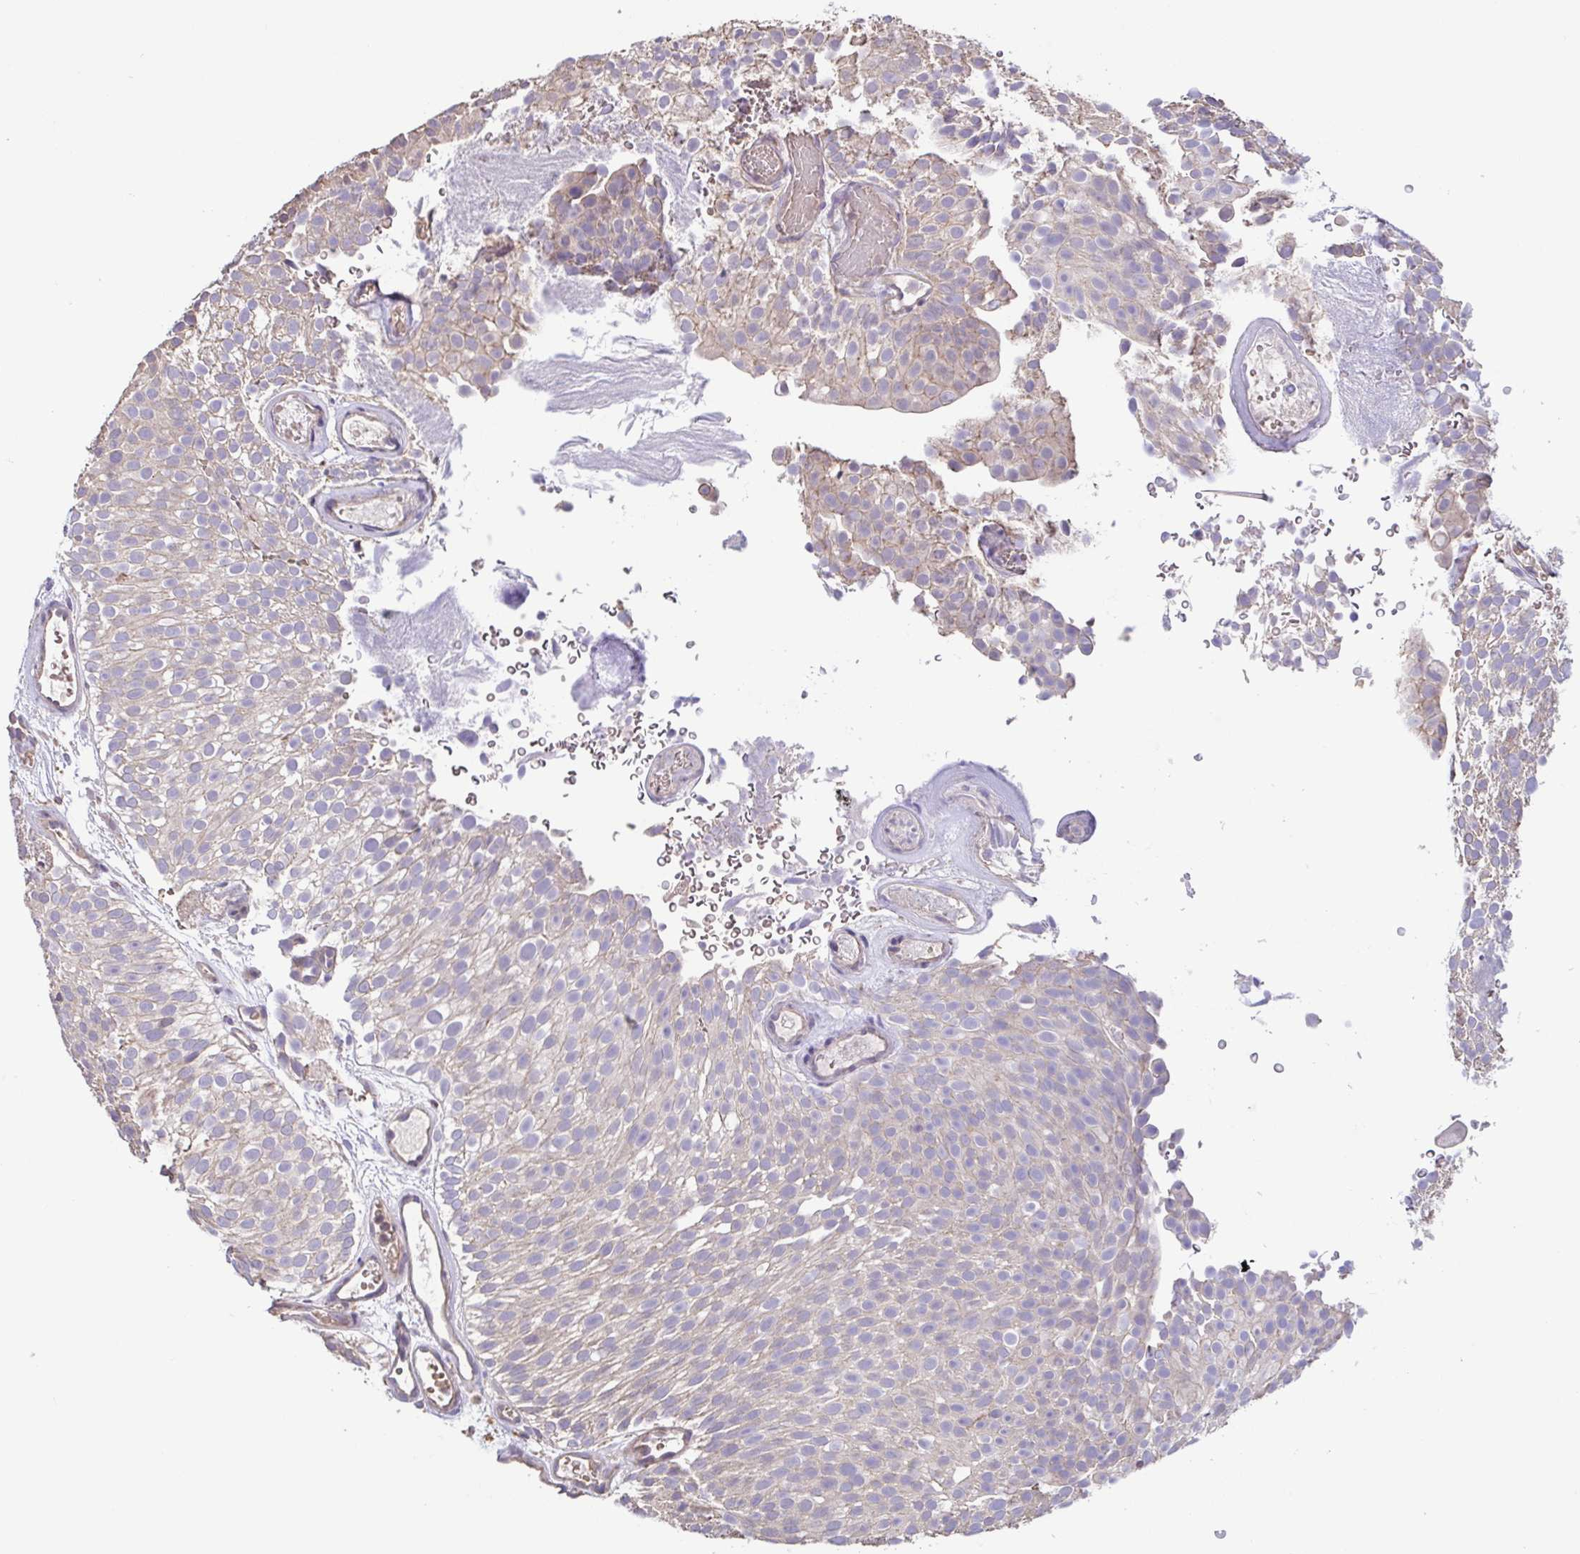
{"staining": {"intensity": "negative", "quantity": "none", "location": "none"}, "tissue": "urothelial cancer", "cell_type": "Tumor cells", "image_type": "cancer", "snomed": [{"axis": "morphology", "description": "Urothelial carcinoma, Low grade"}, {"axis": "topography", "description": "Urinary bladder"}], "caption": "High power microscopy histopathology image of an immunohistochemistry (IHC) micrograph of urothelial carcinoma (low-grade), revealing no significant staining in tumor cells.", "gene": "ACTRT2", "patient": {"sex": "male", "age": 78}}